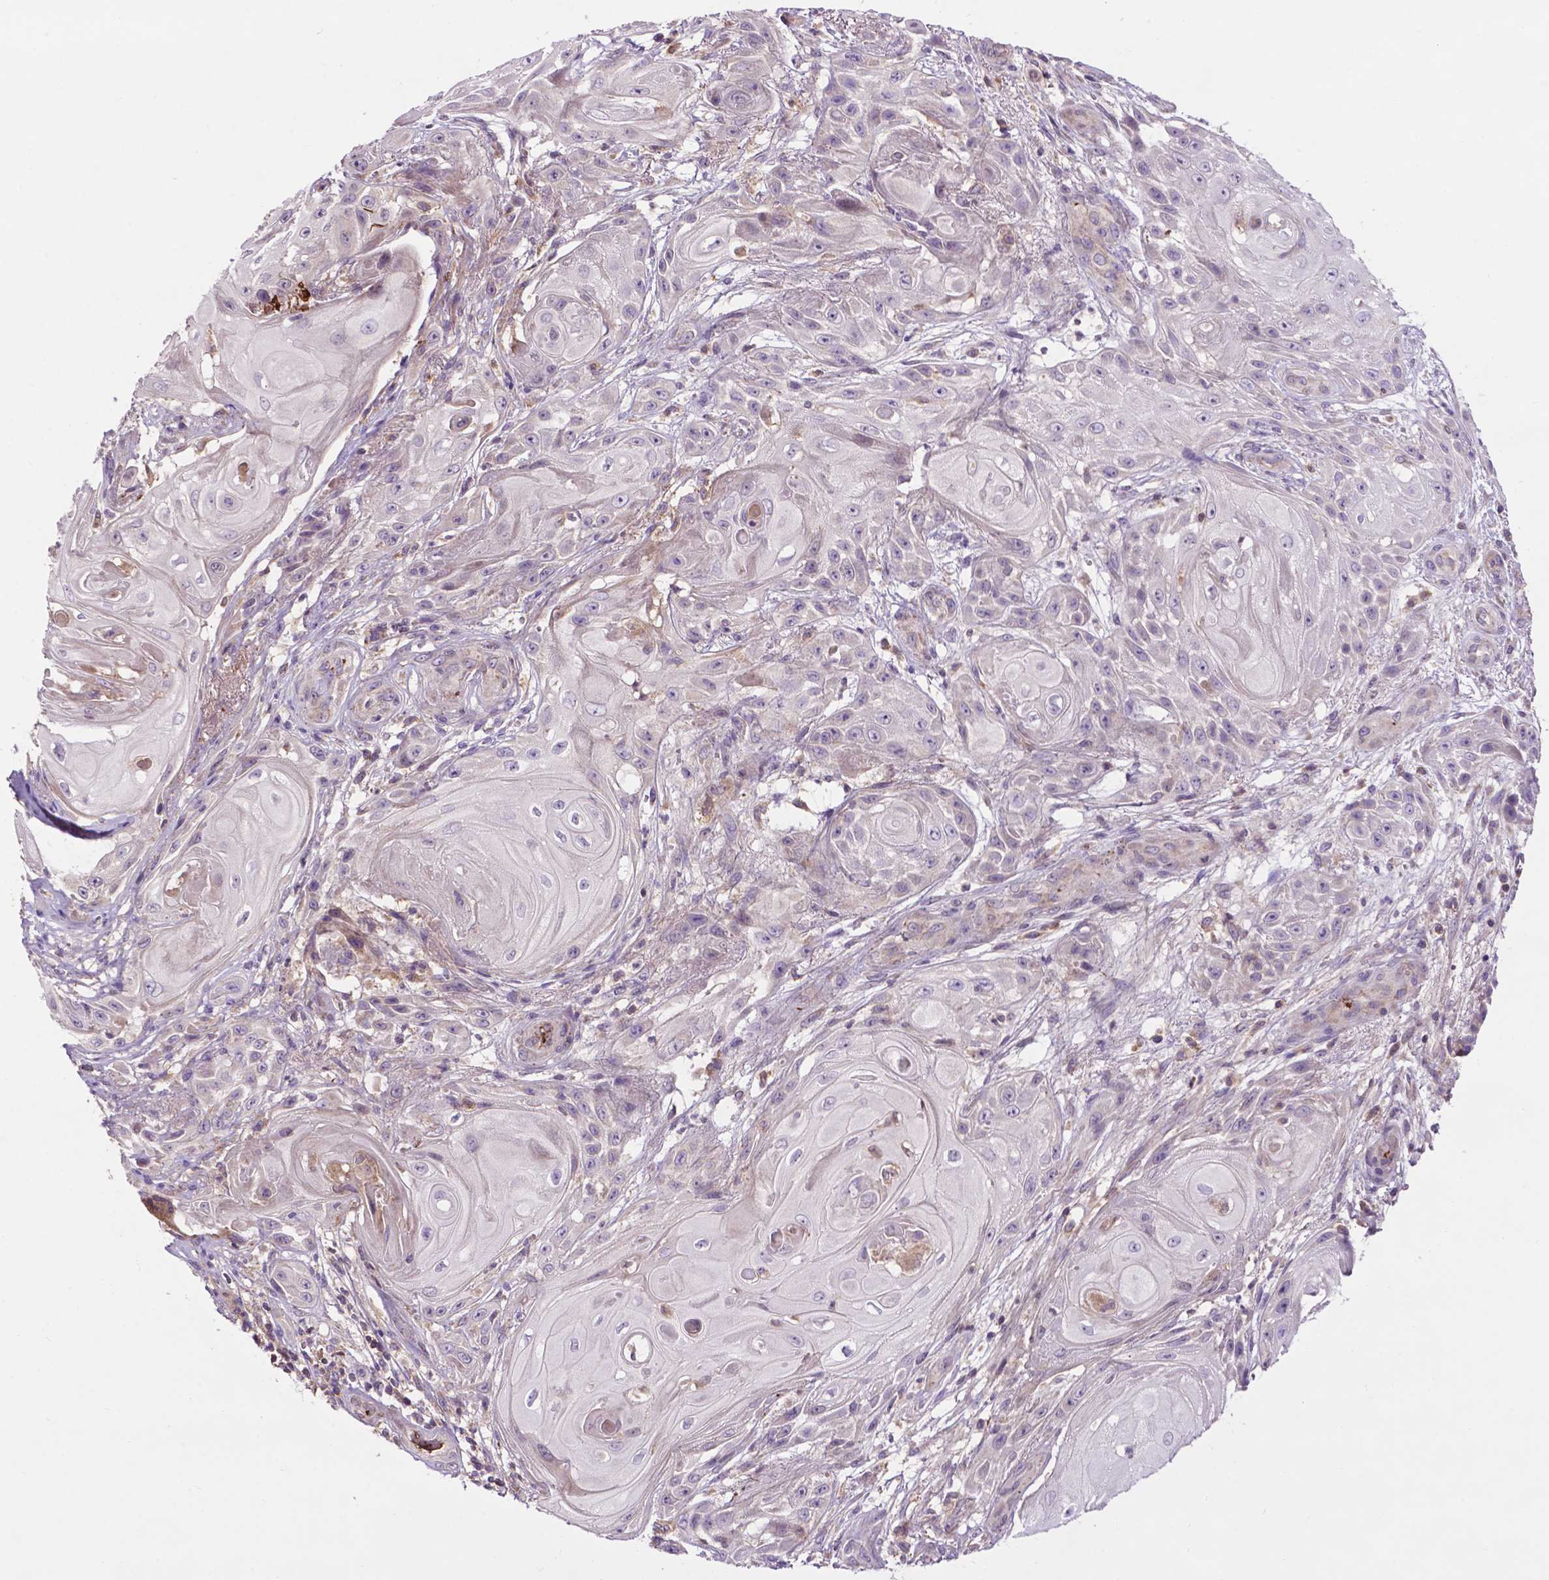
{"staining": {"intensity": "negative", "quantity": "none", "location": "none"}, "tissue": "skin cancer", "cell_type": "Tumor cells", "image_type": "cancer", "snomed": [{"axis": "morphology", "description": "Squamous cell carcinoma, NOS"}, {"axis": "topography", "description": "Skin"}], "caption": "Tumor cells show no significant staining in skin squamous cell carcinoma.", "gene": "SPNS2", "patient": {"sex": "male", "age": 62}}